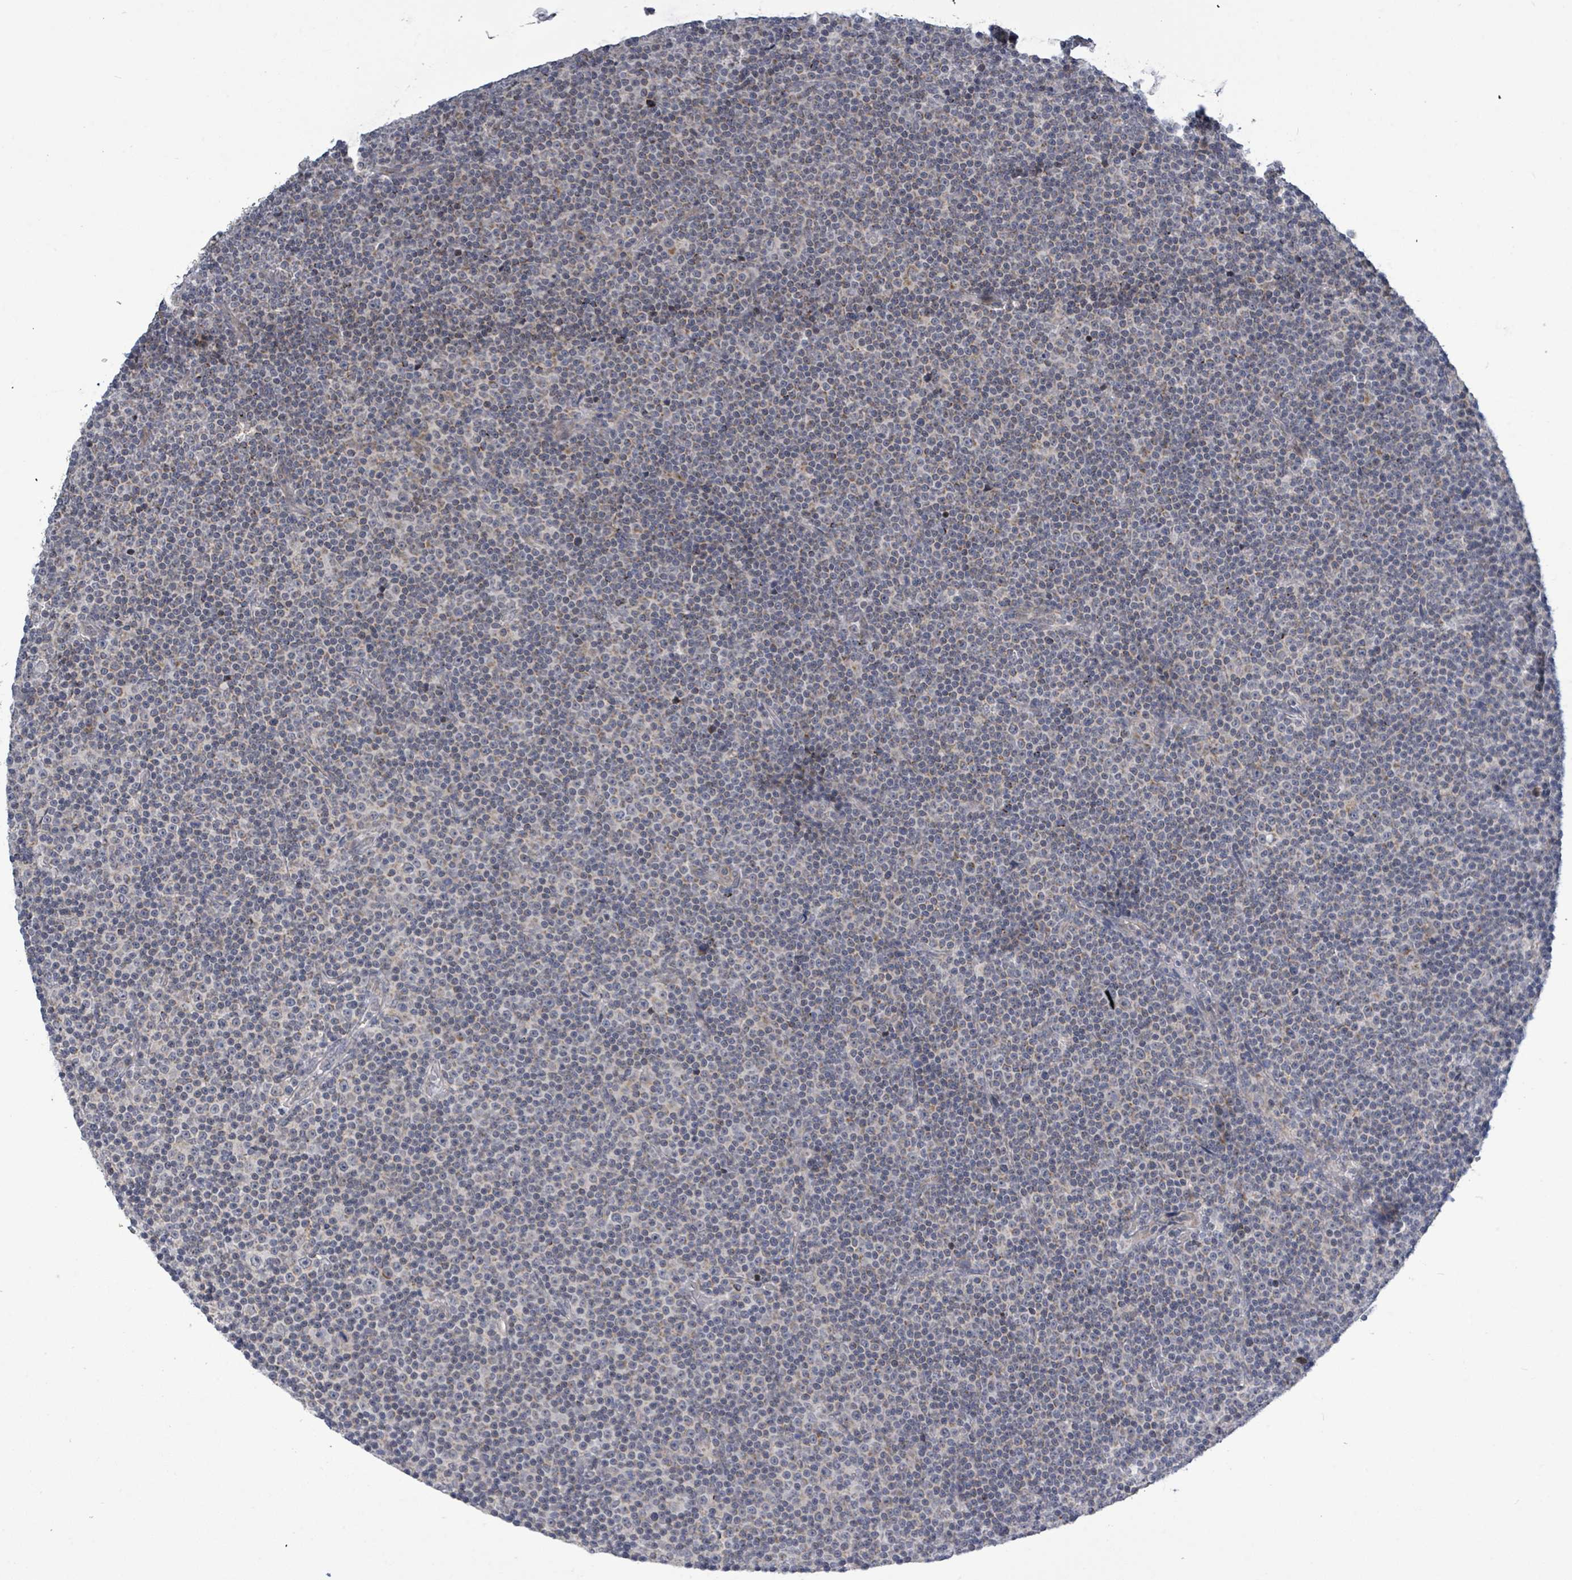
{"staining": {"intensity": "negative", "quantity": "none", "location": "none"}, "tissue": "lymphoma", "cell_type": "Tumor cells", "image_type": "cancer", "snomed": [{"axis": "morphology", "description": "Malignant lymphoma, non-Hodgkin's type, Low grade"}, {"axis": "topography", "description": "Lymph node"}], "caption": "A high-resolution micrograph shows immunohistochemistry staining of low-grade malignant lymphoma, non-Hodgkin's type, which demonstrates no significant positivity in tumor cells.", "gene": "COQ10B", "patient": {"sex": "female", "age": 67}}